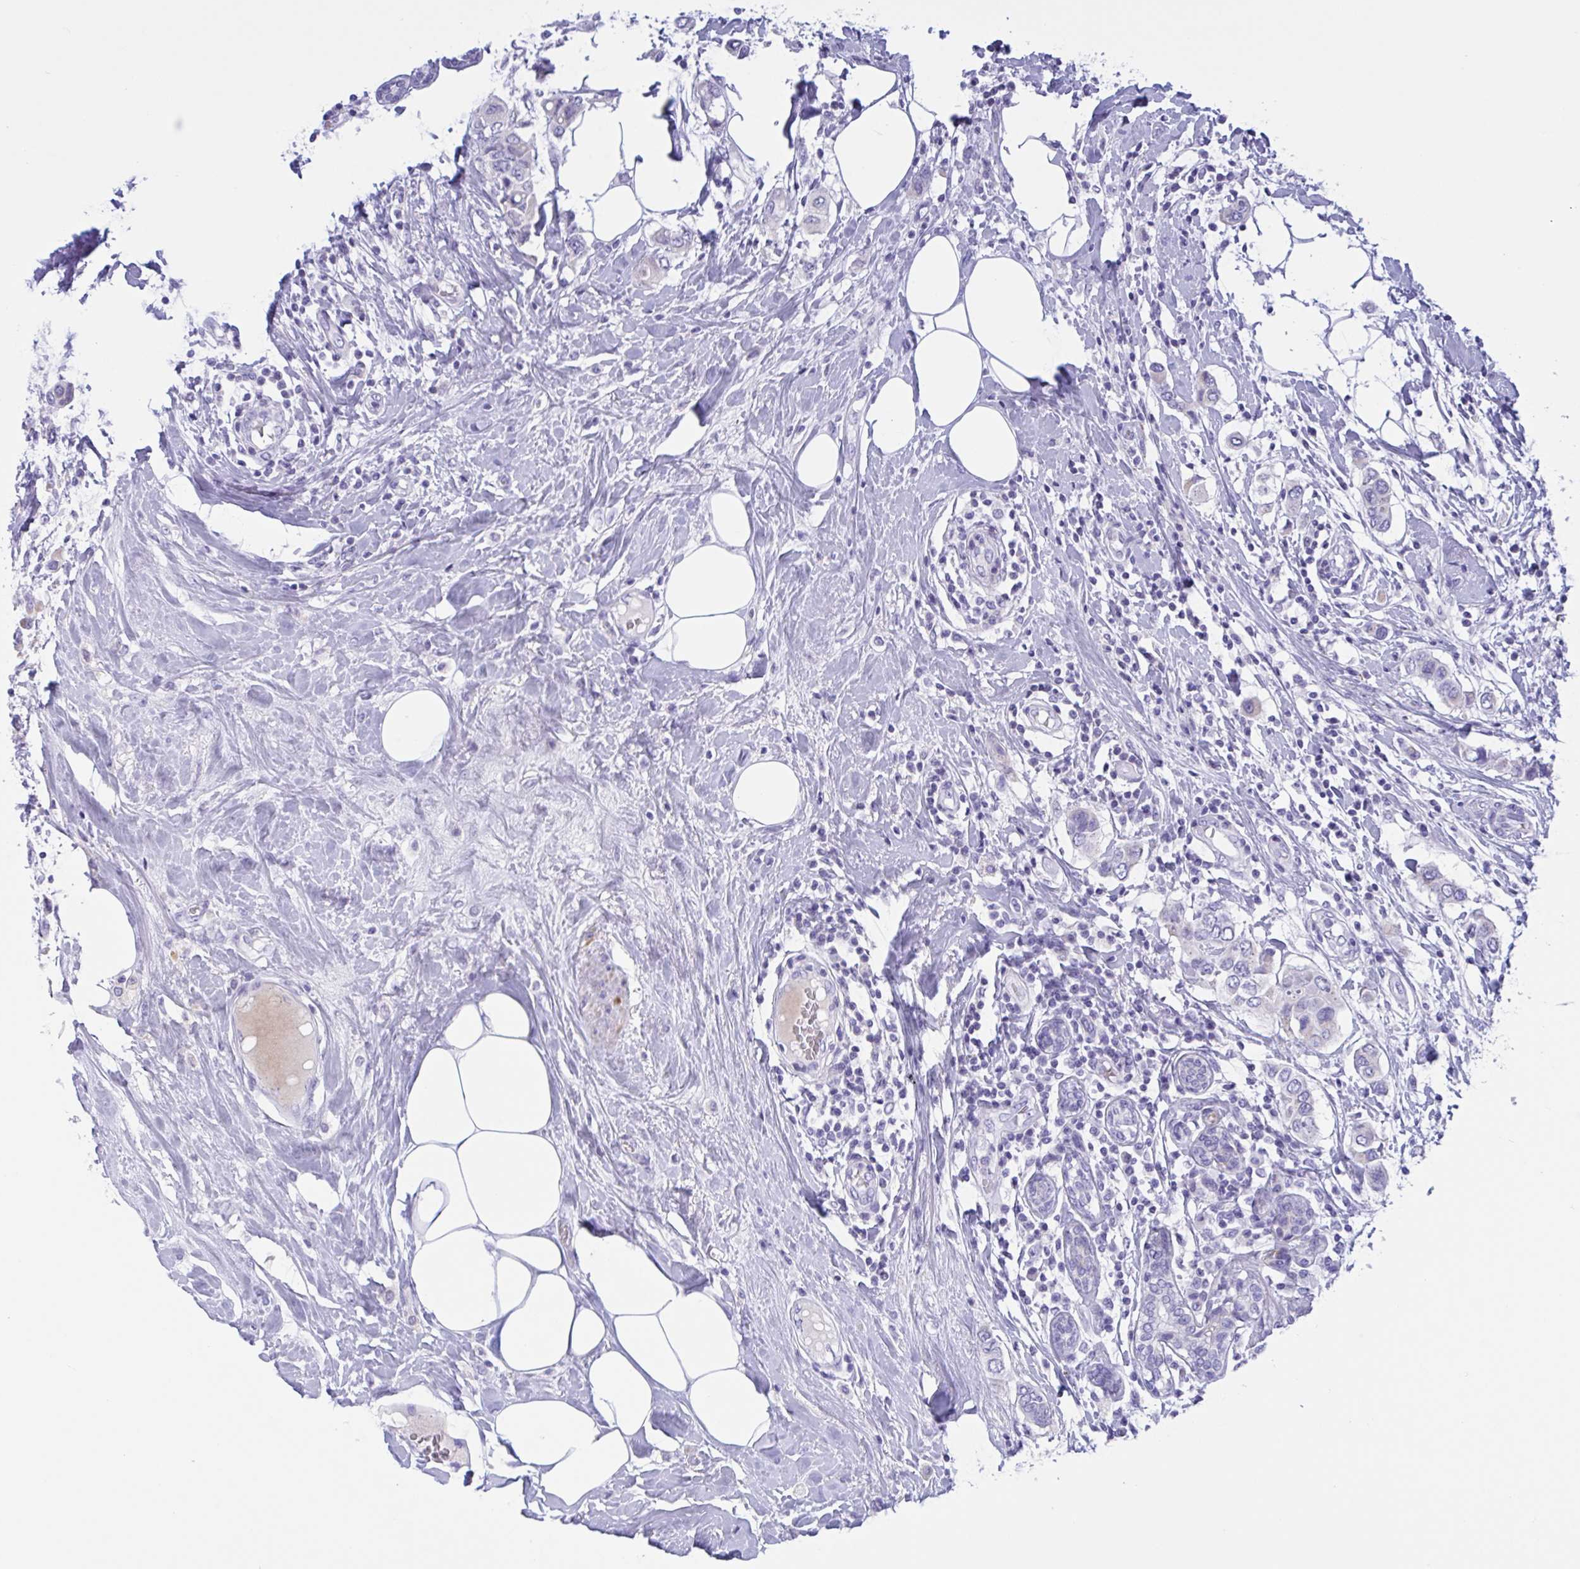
{"staining": {"intensity": "negative", "quantity": "none", "location": "none"}, "tissue": "breast cancer", "cell_type": "Tumor cells", "image_type": "cancer", "snomed": [{"axis": "morphology", "description": "Lobular carcinoma"}, {"axis": "topography", "description": "Breast"}], "caption": "This is an immunohistochemistry image of human lobular carcinoma (breast). There is no positivity in tumor cells.", "gene": "OXLD1", "patient": {"sex": "female", "age": 51}}